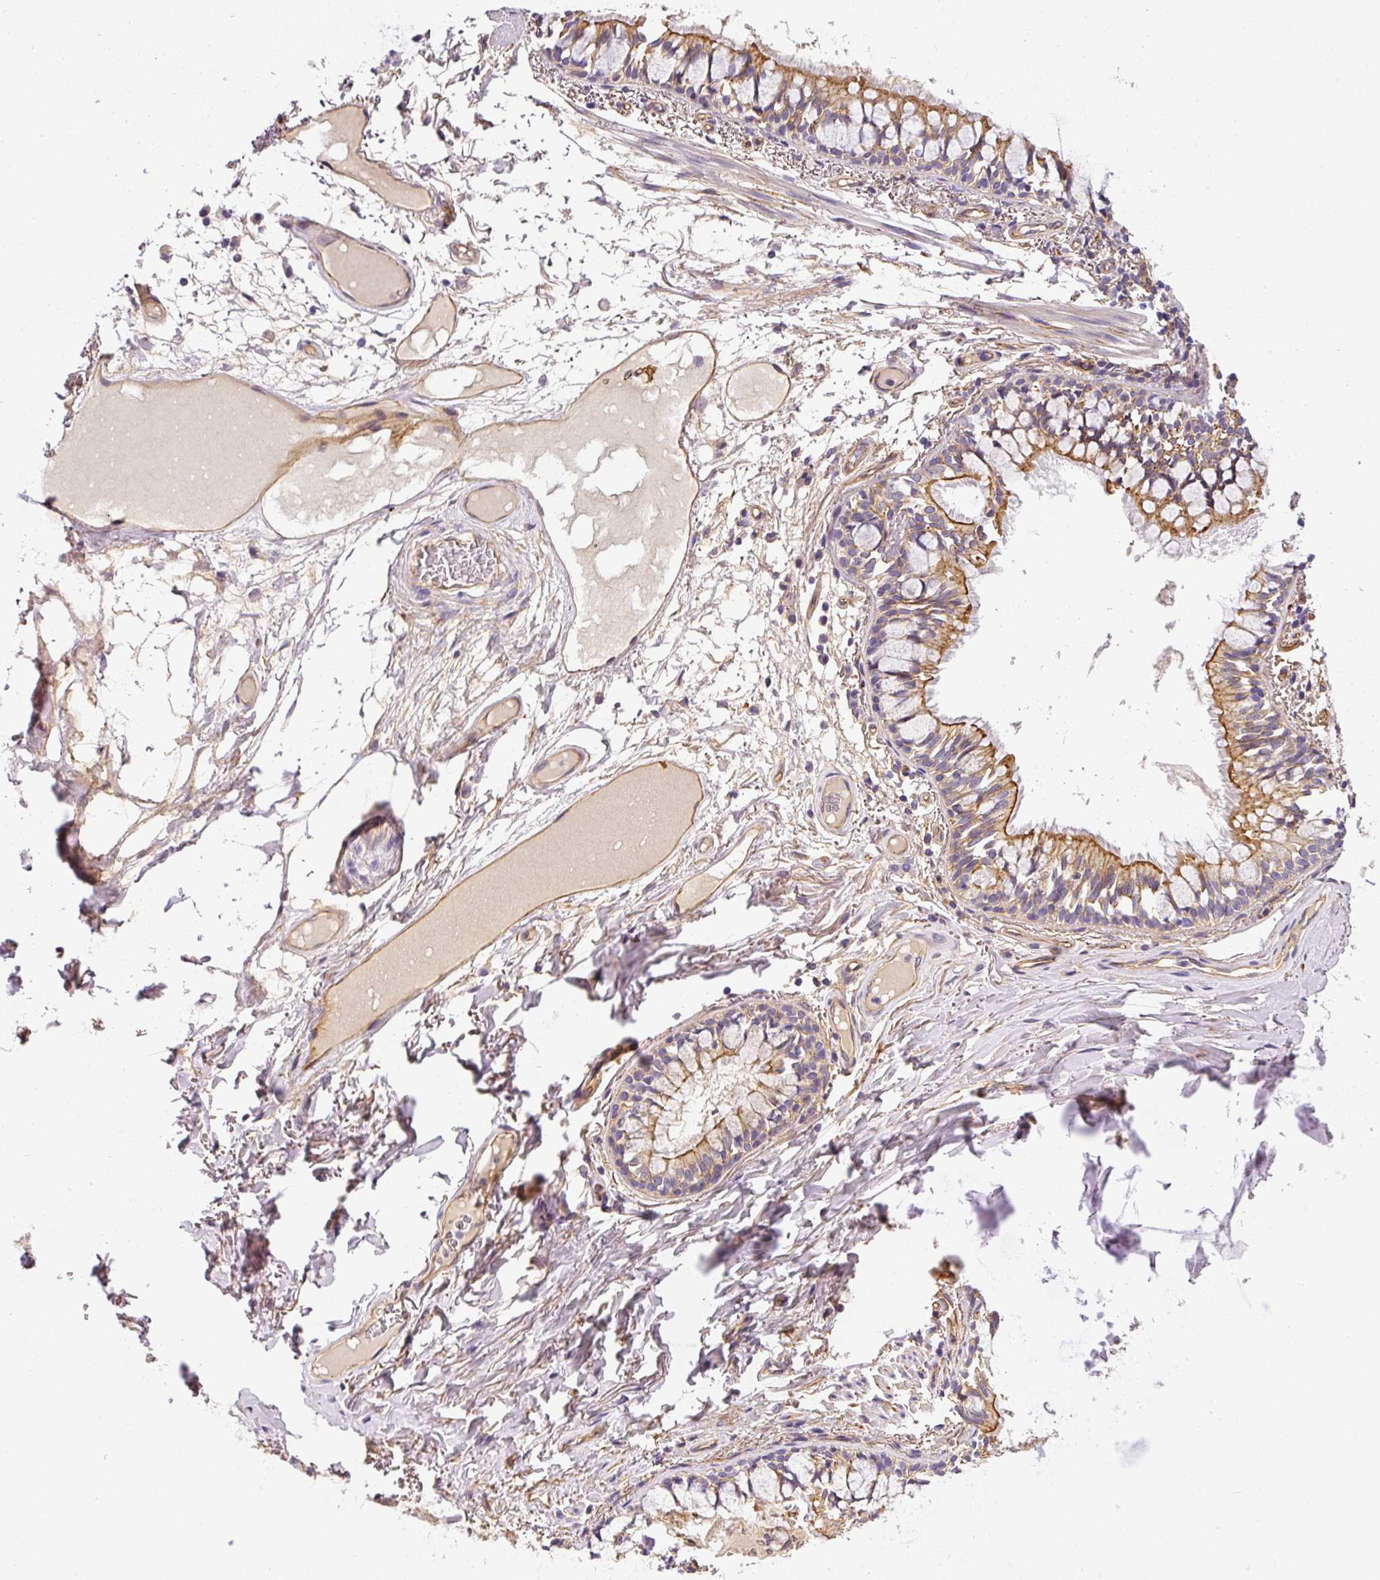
{"staining": {"intensity": "moderate", "quantity": ">75%", "location": "cytoplasmic/membranous"}, "tissue": "soft tissue", "cell_type": "Fibroblasts", "image_type": "normal", "snomed": [{"axis": "morphology", "description": "Normal tissue, NOS"}, {"axis": "topography", "description": "Bronchus"}], "caption": "About >75% of fibroblasts in normal soft tissue exhibit moderate cytoplasmic/membranous protein staining as visualized by brown immunohistochemical staining.", "gene": "OR11H4", "patient": {"sex": "male", "age": 70}}